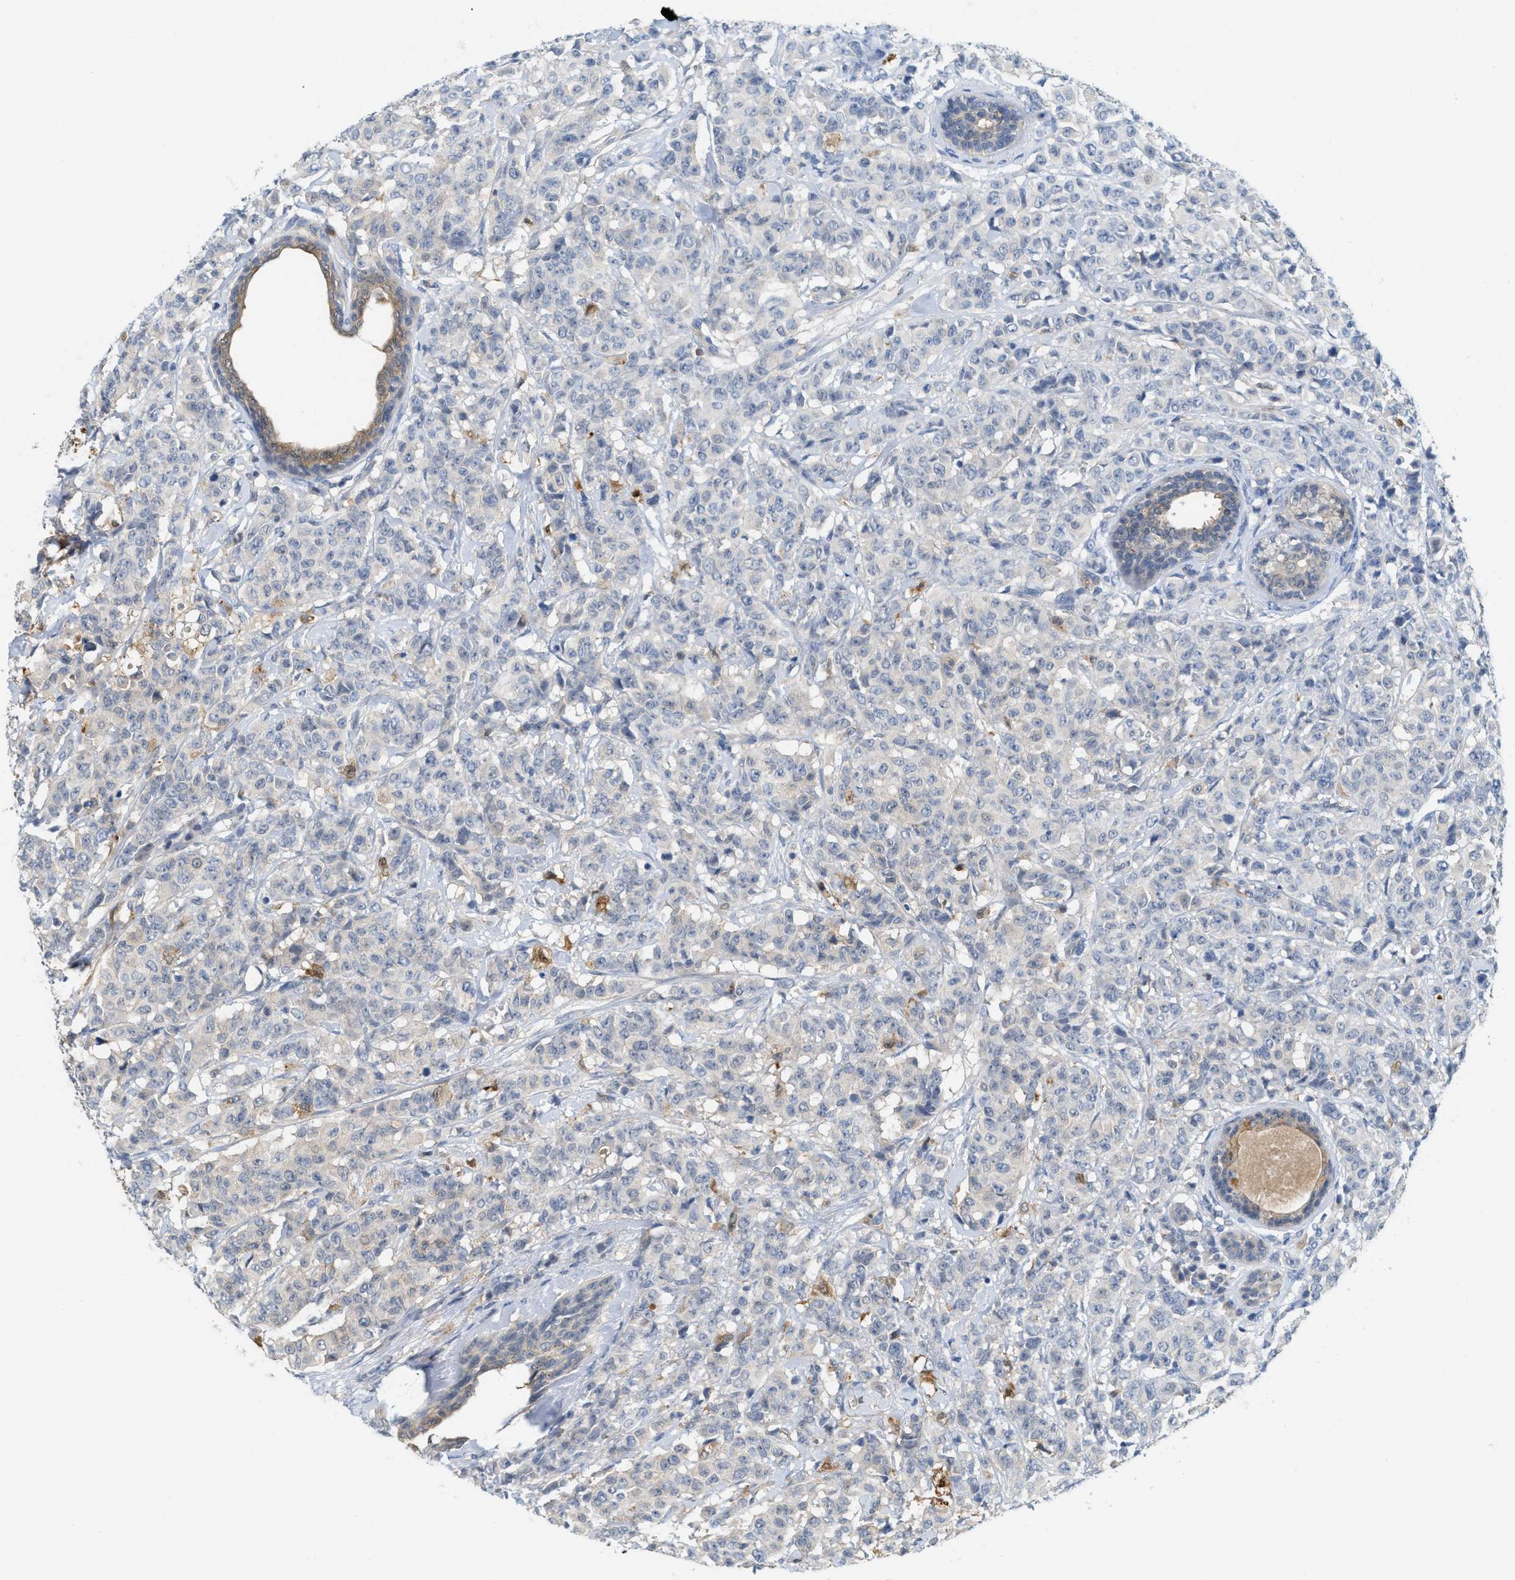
{"staining": {"intensity": "negative", "quantity": "none", "location": "none"}, "tissue": "breast cancer", "cell_type": "Tumor cells", "image_type": "cancer", "snomed": [{"axis": "morphology", "description": "Normal tissue, NOS"}, {"axis": "morphology", "description": "Duct carcinoma"}, {"axis": "topography", "description": "Breast"}], "caption": "Breast cancer stained for a protein using IHC shows no staining tumor cells.", "gene": "CSTB", "patient": {"sex": "female", "age": 40}}